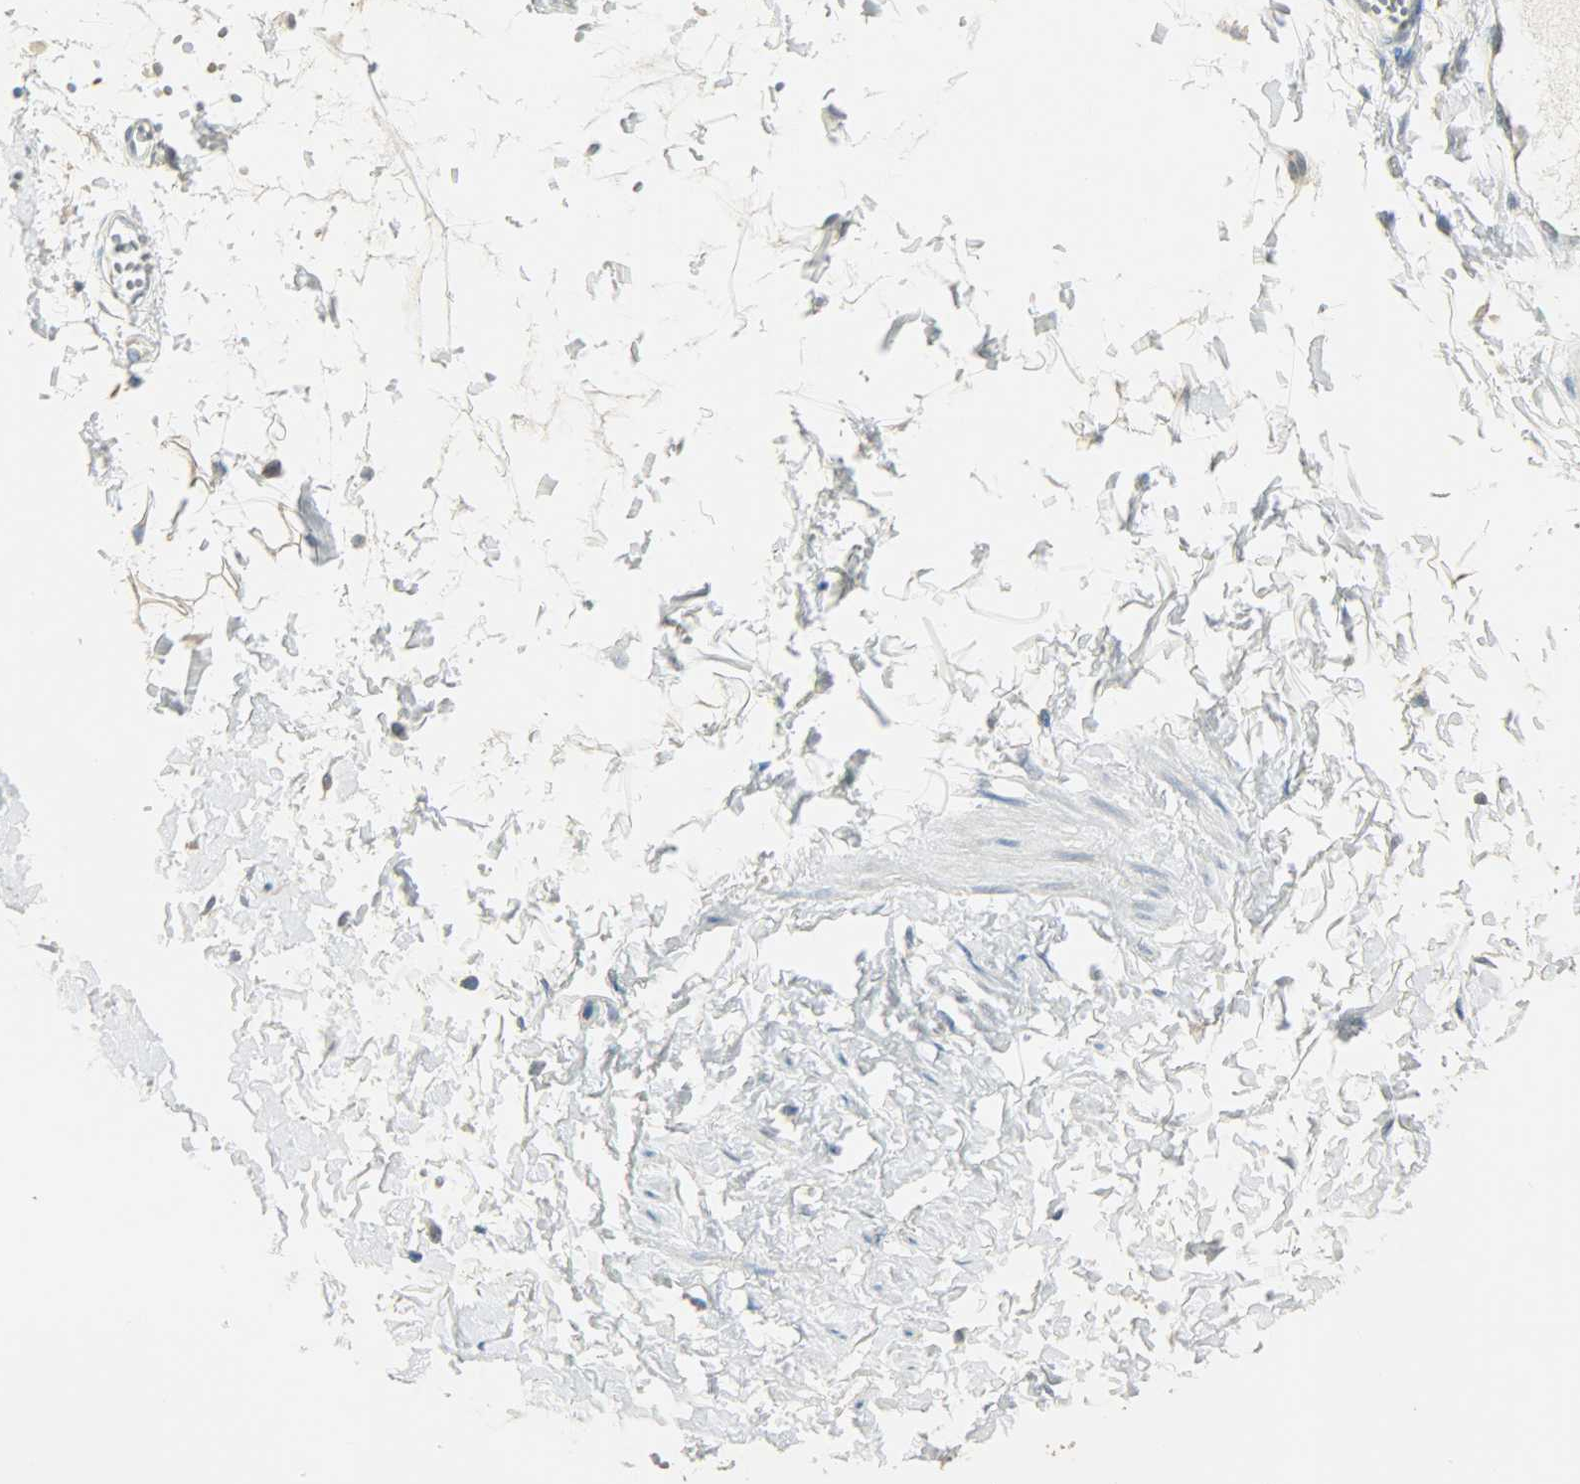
{"staining": {"intensity": "moderate", "quantity": ">75%", "location": "cytoplasmic/membranous"}, "tissue": "adipose tissue", "cell_type": "Adipocytes", "image_type": "normal", "snomed": [{"axis": "morphology", "description": "Normal tissue, NOS"}, {"axis": "morphology", "description": "Inflammation, NOS"}, {"axis": "topography", "description": "Salivary gland"}, {"axis": "topography", "description": "Peripheral nerve tissue"}], "caption": "An image showing moderate cytoplasmic/membranous positivity in about >75% of adipocytes in normal adipose tissue, as visualized by brown immunohistochemical staining.", "gene": "PRMT5", "patient": {"sex": "female", "age": 75}}